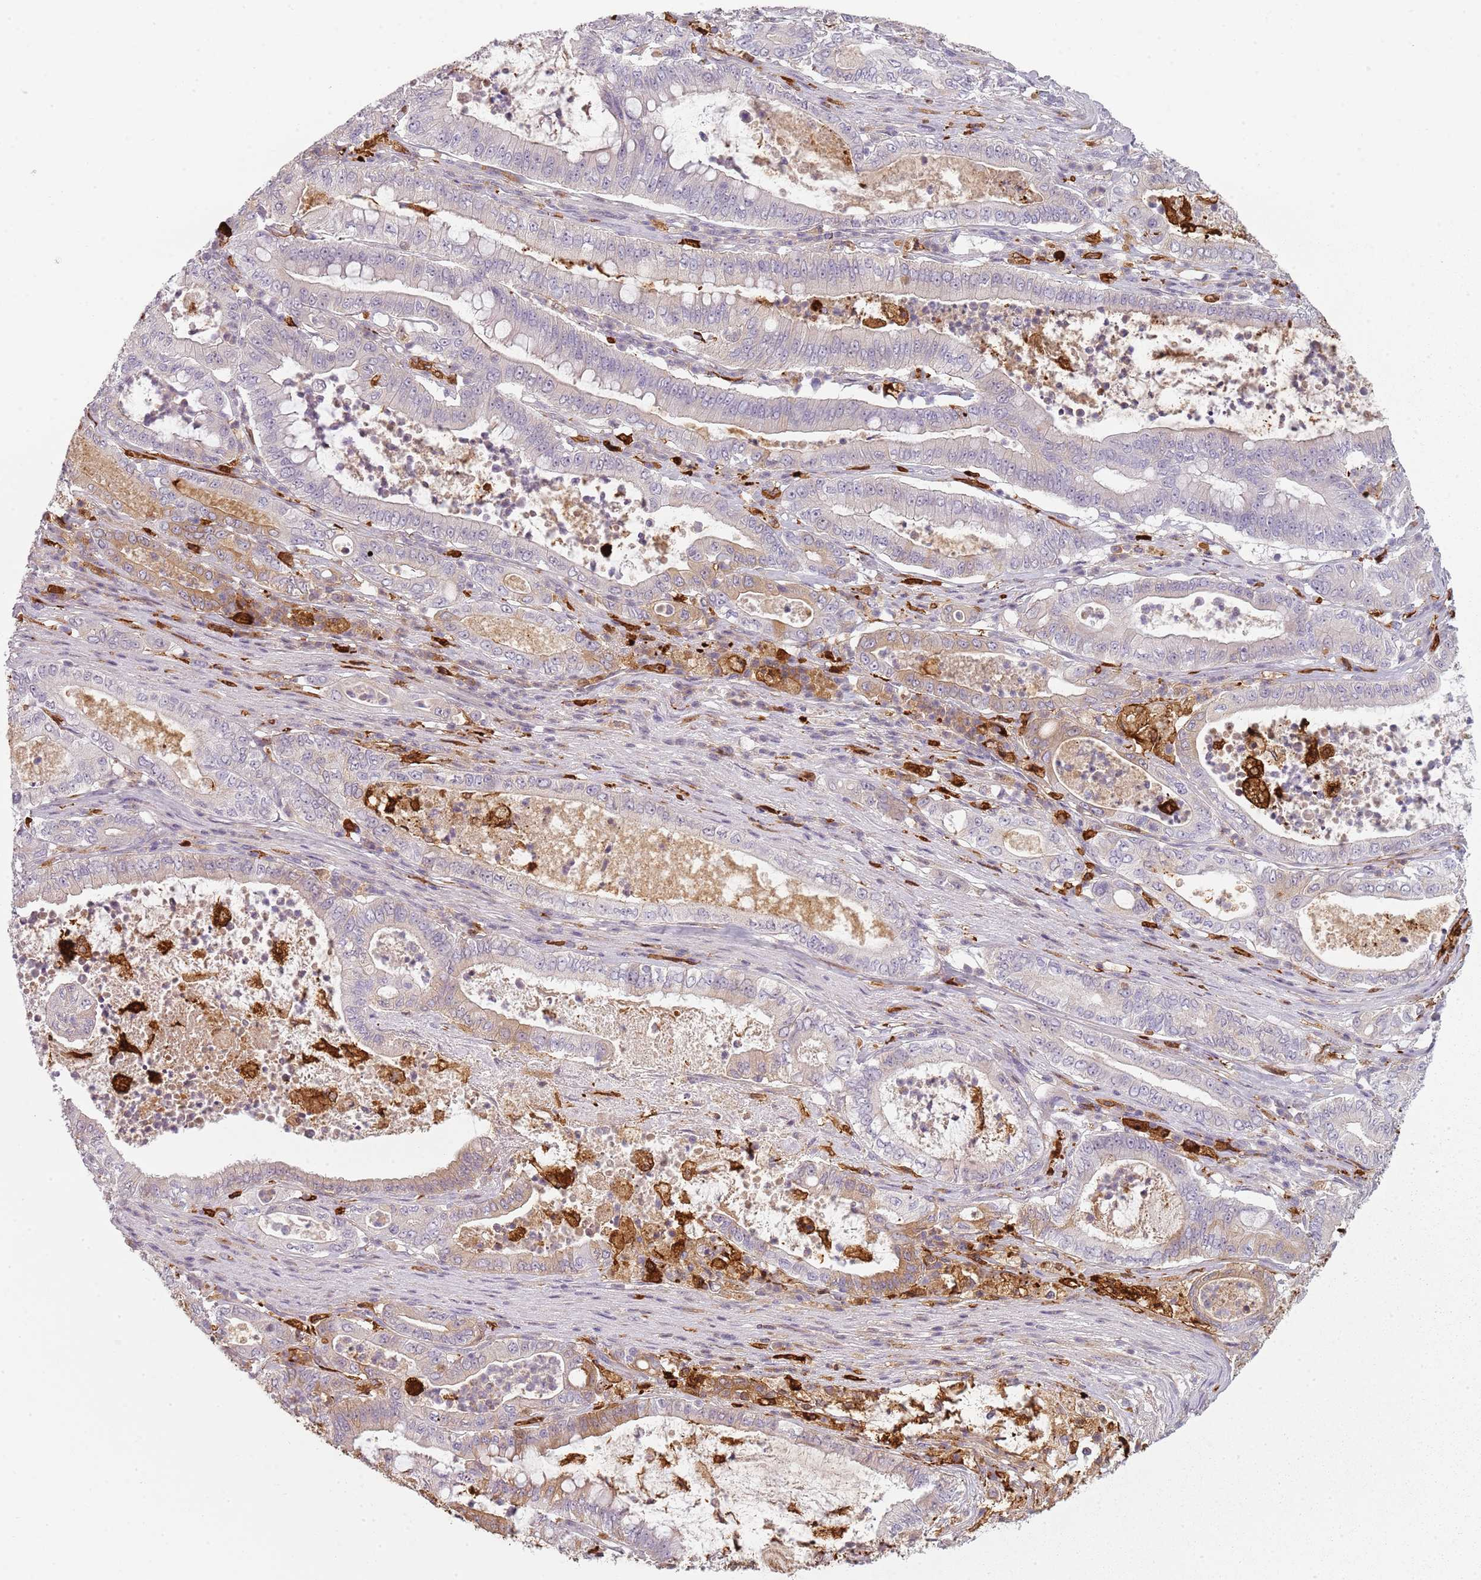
{"staining": {"intensity": "moderate", "quantity": "<25%", "location": "cytoplasmic/membranous"}, "tissue": "pancreatic cancer", "cell_type": "Tumor cells", "image_type": "cancer", "snomed": [{"axis": "morphology", "description": "Adenocarcinoma, NOS"}, {"axis": "topography", "description": "Pancreas"}], "caption": "Immunohistochemical staining of human adenocarcinoma (pancreatic) displays moderate cytoplasmic/membranous protein expression in approximately <25% of tumor cells.", "gene": "CC2D2B", "patient": {"sex": "male", "age": 71}}